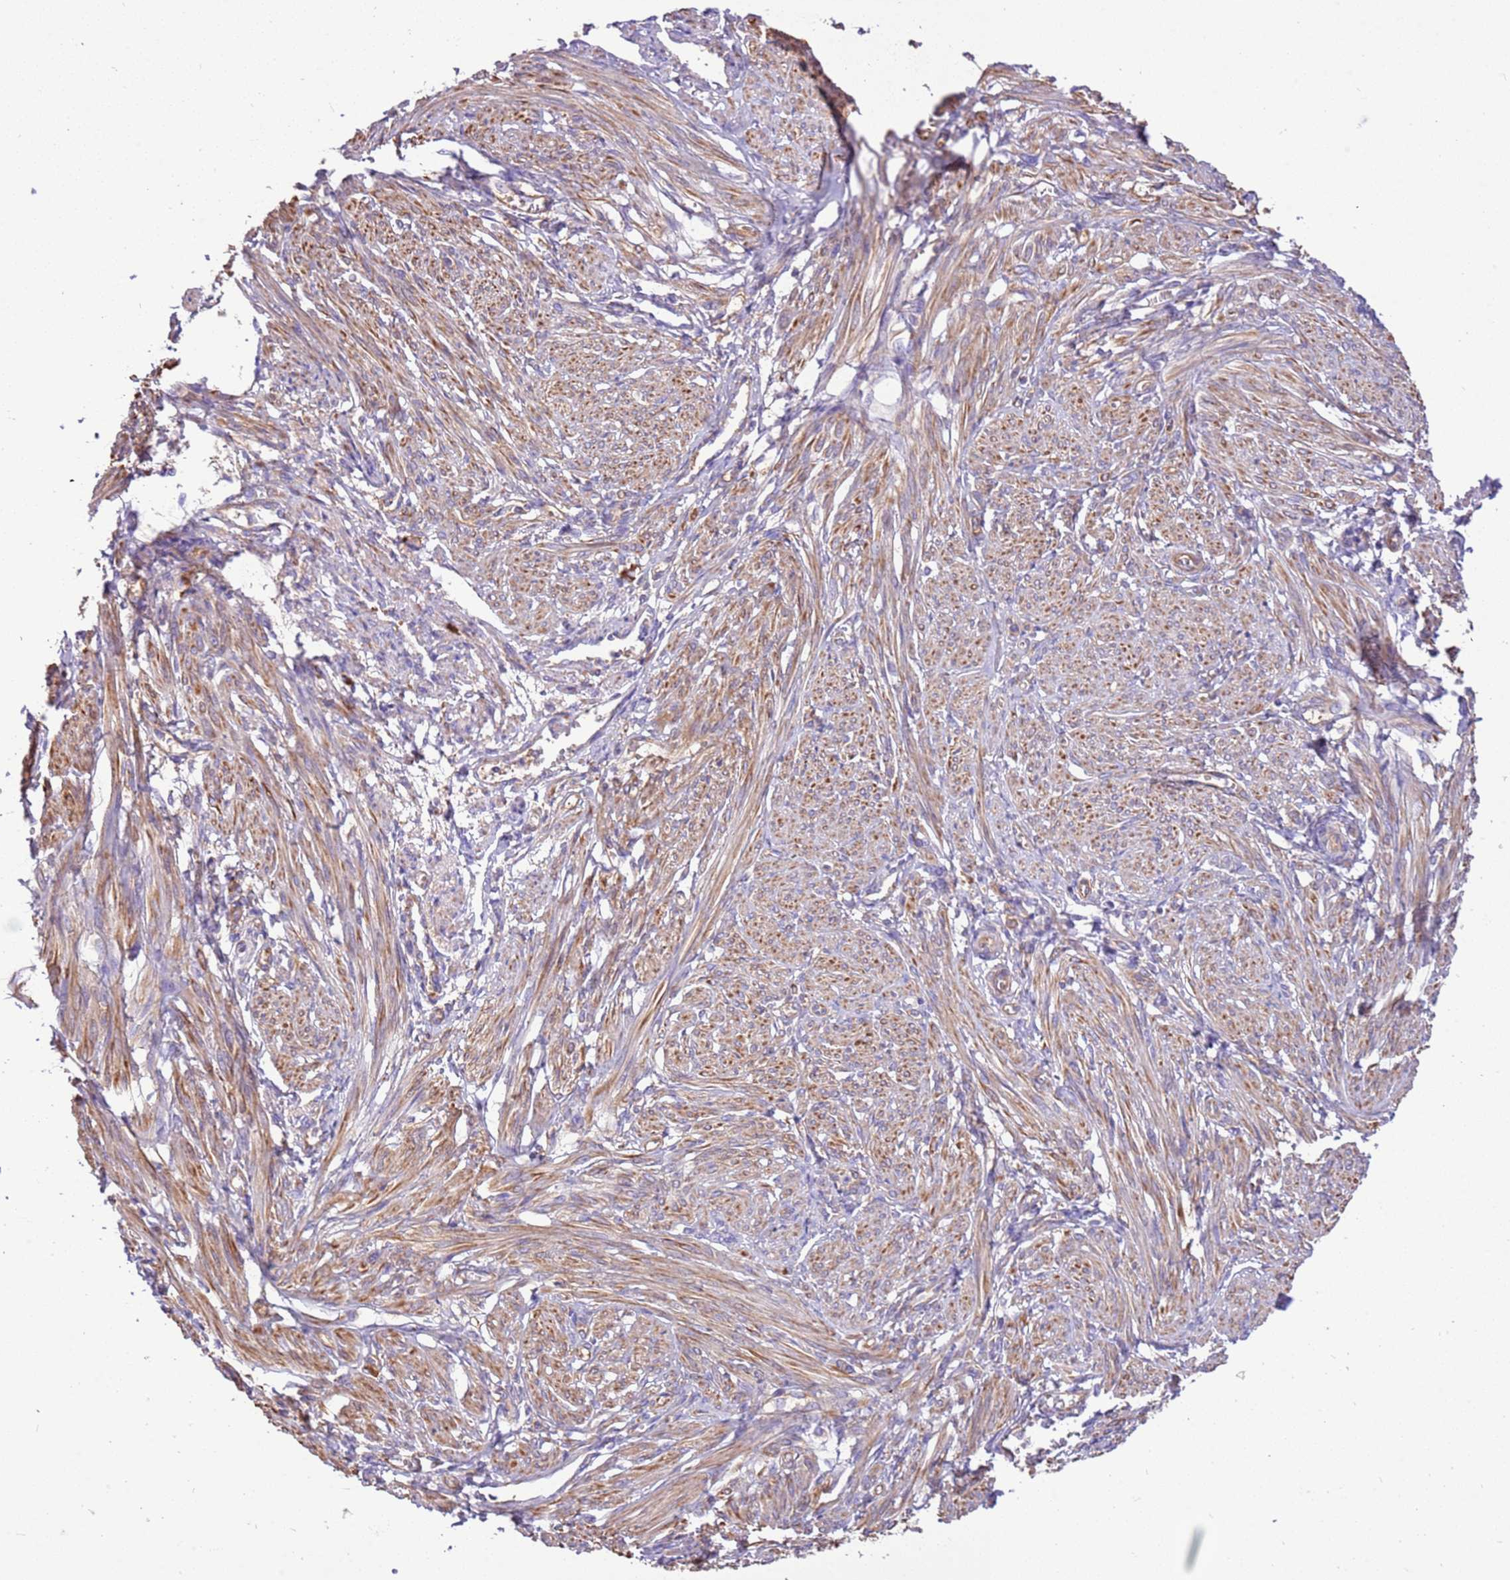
{"staining": {"intensity": "moderate", "quantity": "25%-75%", "location": "cytoplasmic/membranous"}, "tissue": "smooth muscle", "cell_type": "Smooth muscle cells", "image_type": "normal", "snomed": [{"axis": "morphology", "description": "Normal tissue, NOS"}, {"axis": "topography", "description": "Smooth muscle"}], "caption": "Moderate cytoplasmic/membranous protein positivity is appreciated in about 25%-75% of smooth muscle cells in smooth muscle. Using DAB (3,3'-diaminobenzidine) (brown) and hematoxylin (blue) stains, captured at high magnification using brightfield microscopy.", "gene": "NAALADL1", "patient": {"sex": "female", "age": 39}}